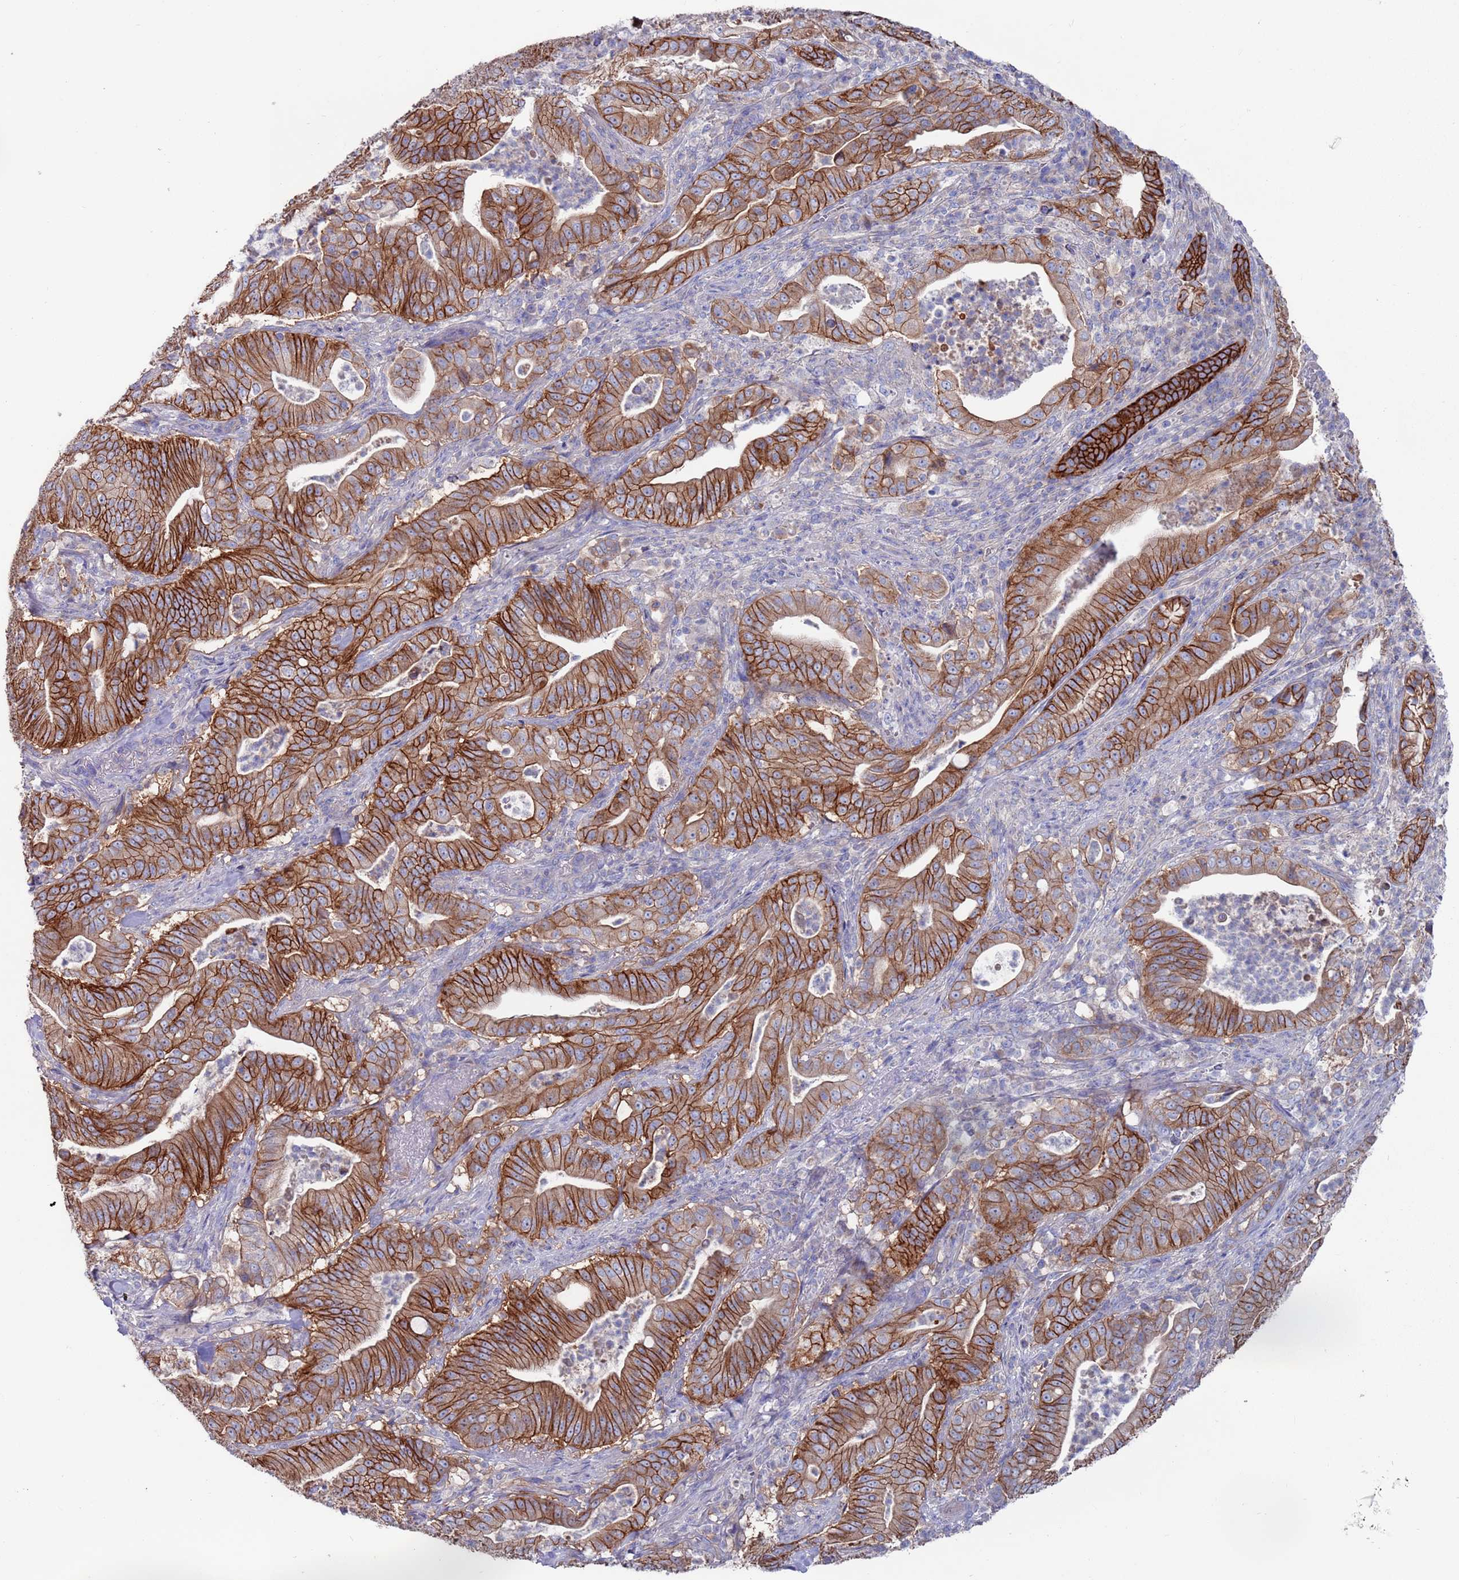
{"staining": {"intensity": "strong", "quantity": ">75%", "location": "cytoplasmic/membranous"}, "tissue": "pancreatic cancer", "cell_type": "Tumor cells", "image_type": "cancer", "snomed": [{"axis": "morphology", "description": "Adenocarcinoma, NOS"}, {"axis": "topography", "description": "Pancreas"}], "caption": "Pancreatic cancer (adenocarcinoma) was stained to show a protein in brown. There is high levels of strong cytoplasmic/membranous staining in approximately >75% of tumor cells. (Stains: DAB (3,3'-diaminobenzidine) in brown, nuclei in blue, Microscopy: brightfield microscopy at high magnification).", "gene": "KRTCAP3", "patient": {"sex": "male", "age": 71}}